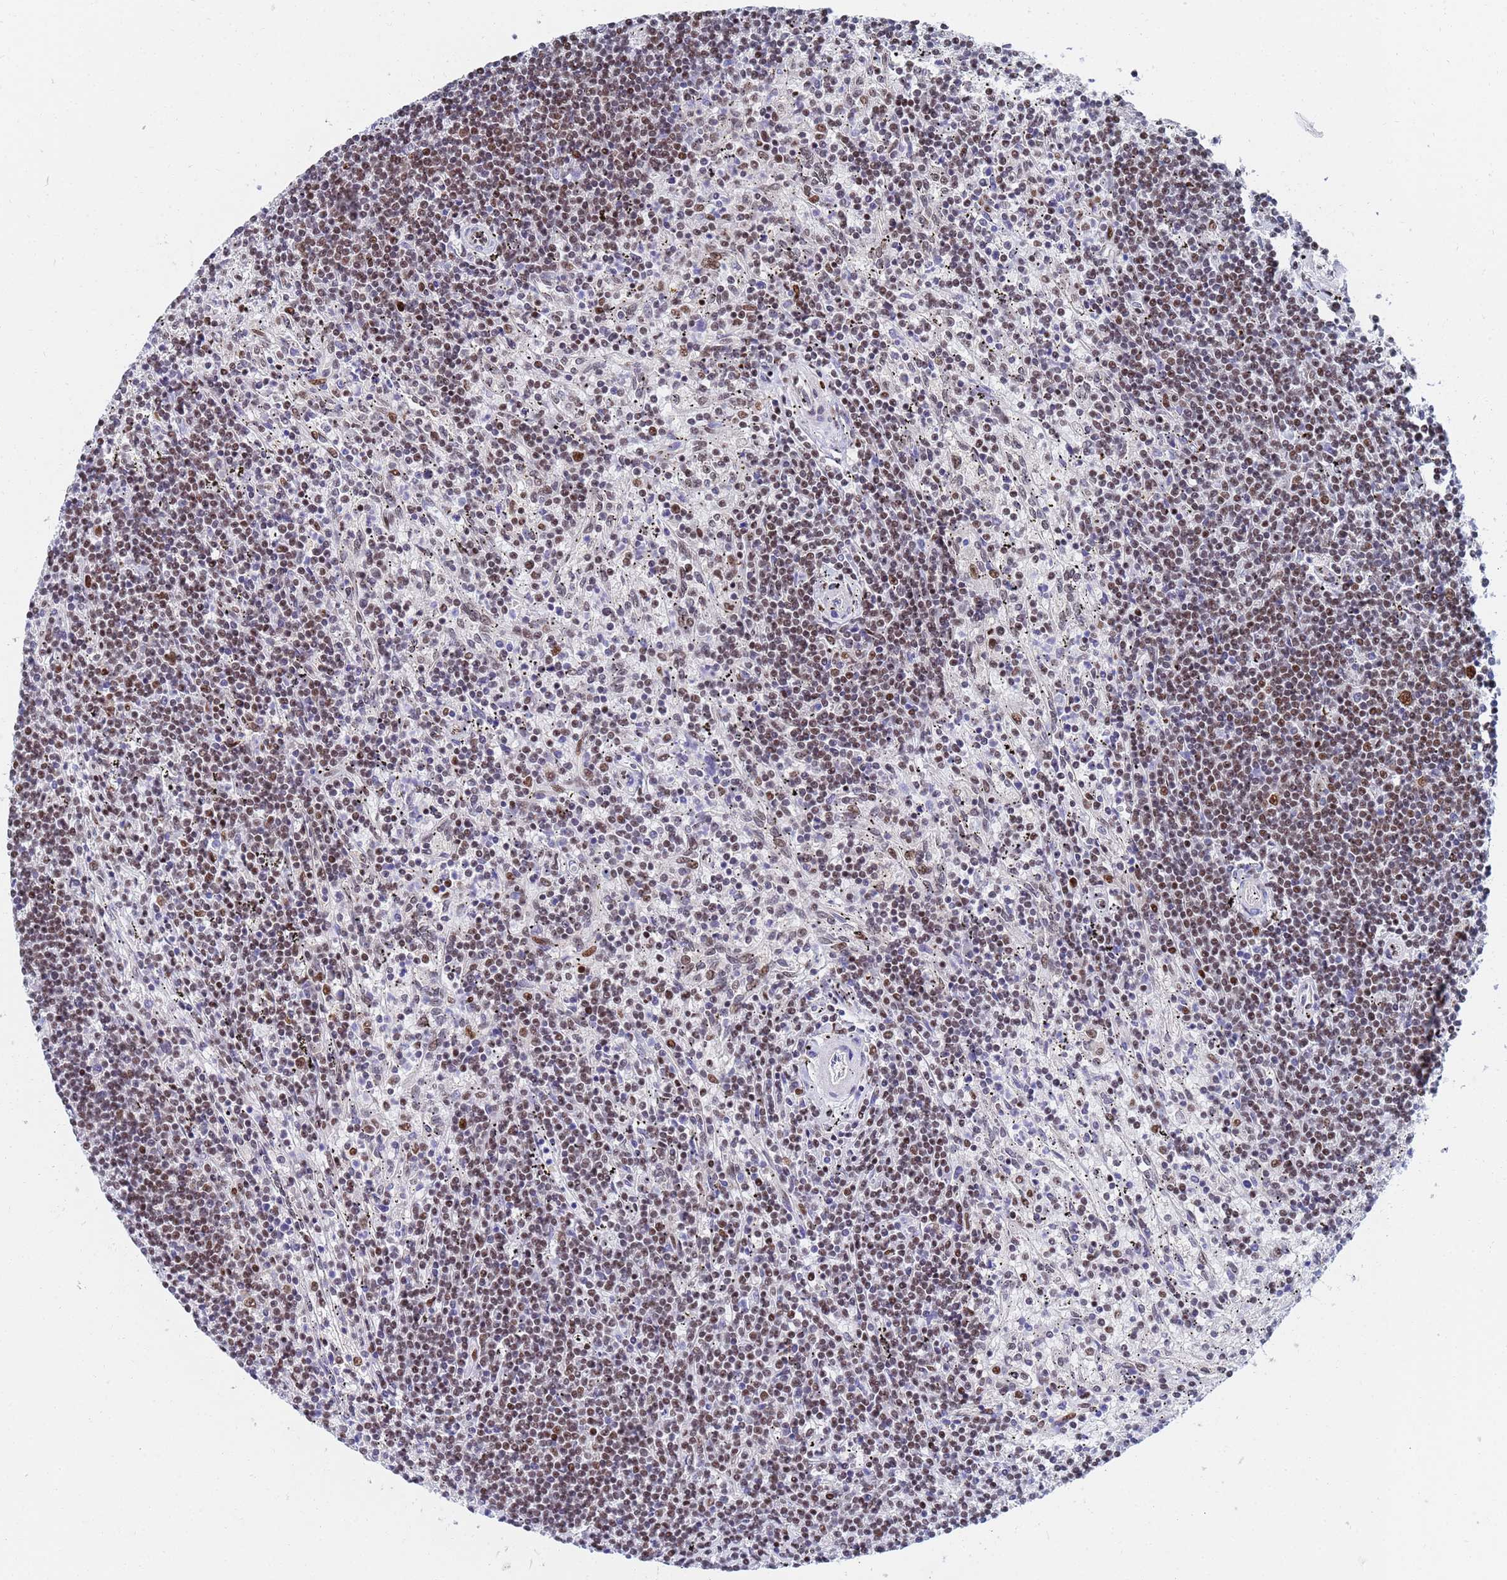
{"staining": {"intensity": "moderate", "quantity": "25%-75%", "location": "nuclear"}, "tissue": "lymphoma", "cell_type": "Tumor cells", "image_type": "cancer", "snomed": [{"axis": "morphology", "description": "Malignant lymphoma, non-Hodgkin's type, Low grade"}, {"axis": "topography", "description": "Spleen"}], "caption": "Protein staining reveals moderate nuclear expression in about 25%-75% of tumor cells in malignant lymphoma, non-Hodgkin's type (low-grade).", "gene": "AP5Z1", "patient": {"sex": "male", "age": 76}}